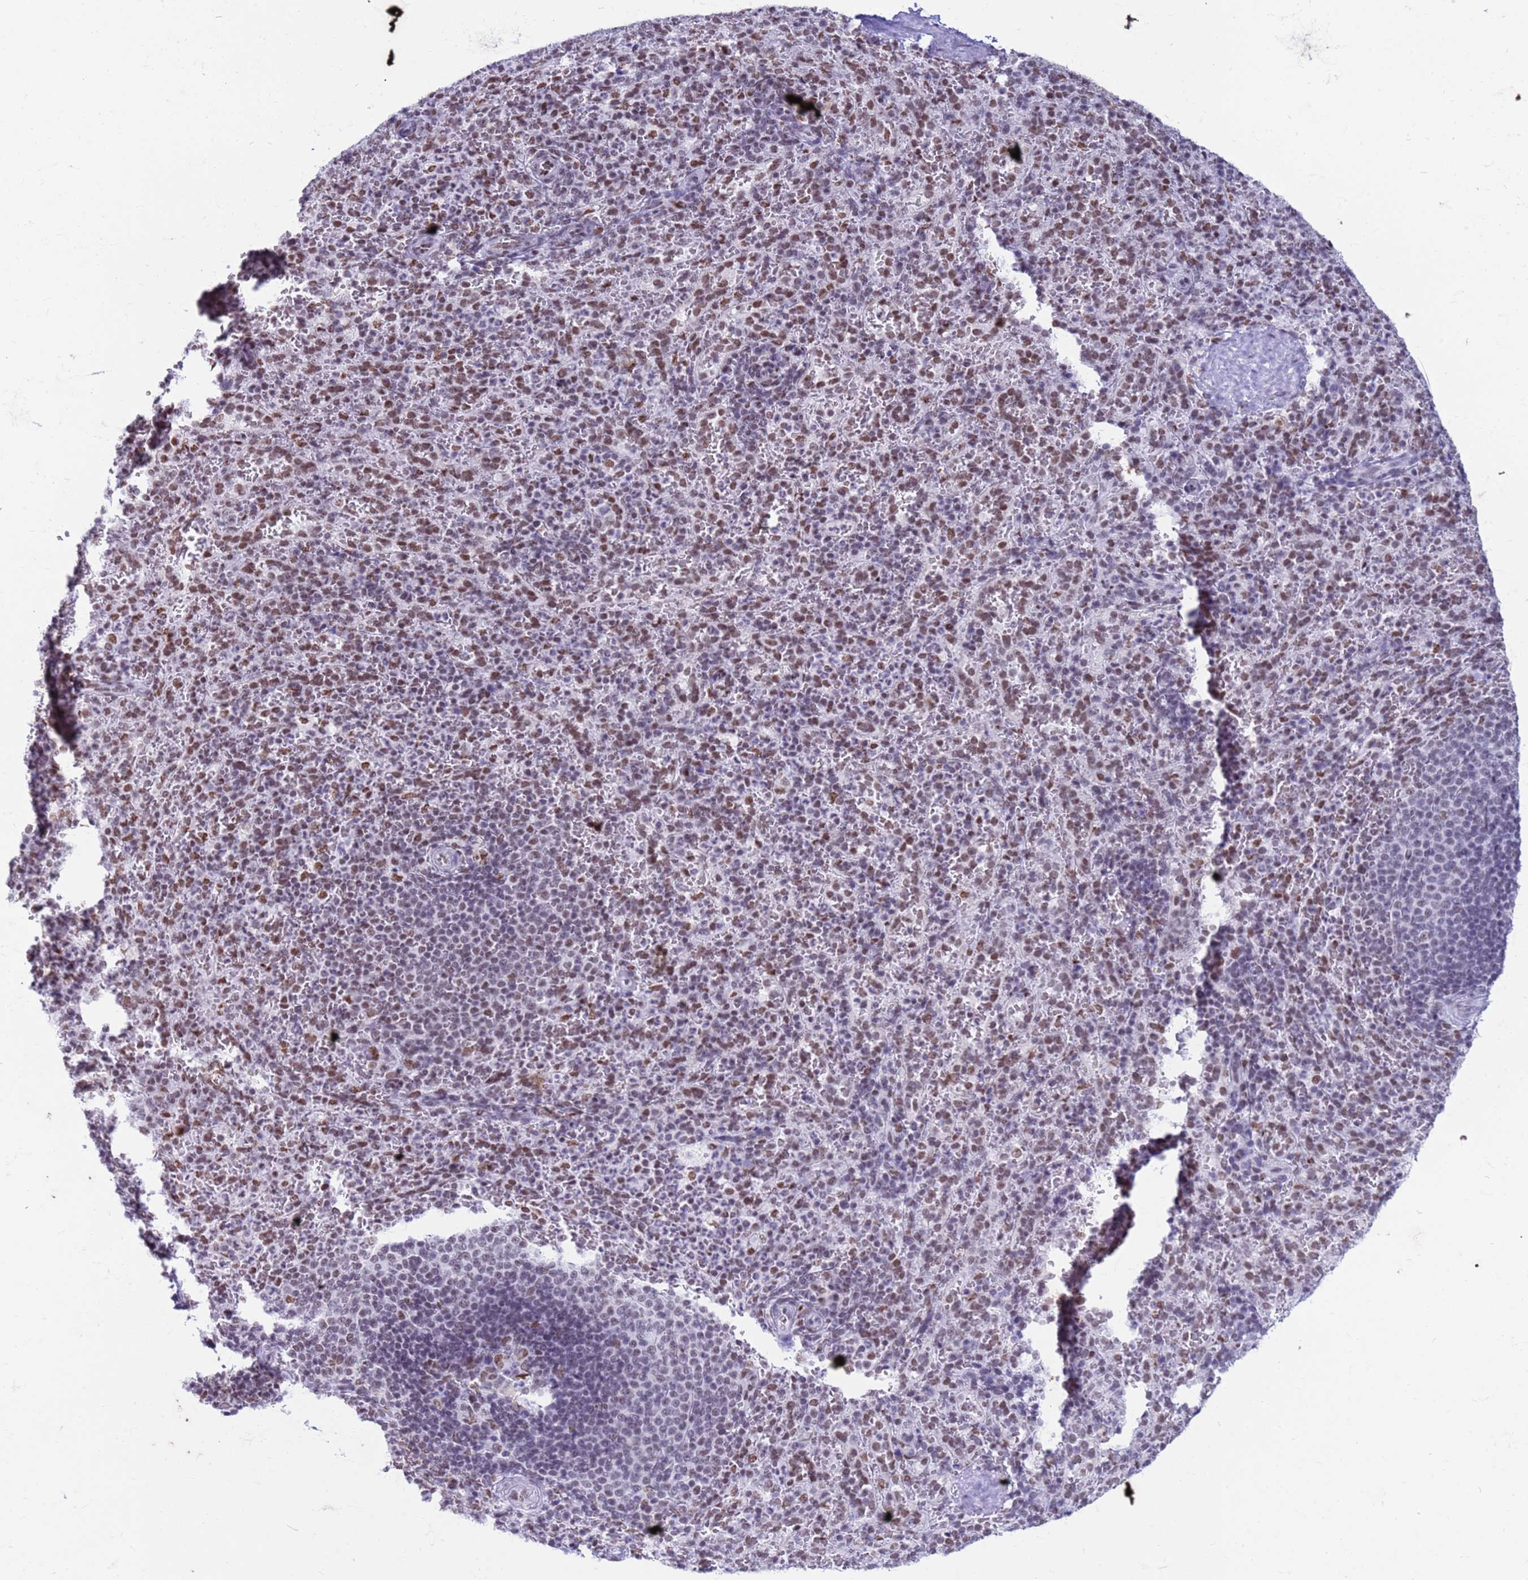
{"staining": {"intensity": "moderate", "quantity": ">75%", "location": "nuclear"}, "tissue": "spleen", "cell_type": "Cells in red pulp", "image_type": "normal", "snomed": [{"axis": "morphology", "description": "Normal tissue, NOS"}, {"axis": "topography", "description": "Spleen"}], "caption": "High-magnification brightfield microscopy of benign spleen stained with DAB (brown) and counterstained with hematoxylin (blue). cells in red pulp exhibit moderate nuclear expression is appreciated in about>75% of cells.", "gene": "FAM170B", "patient": {"sex": "female", "age": 21}}